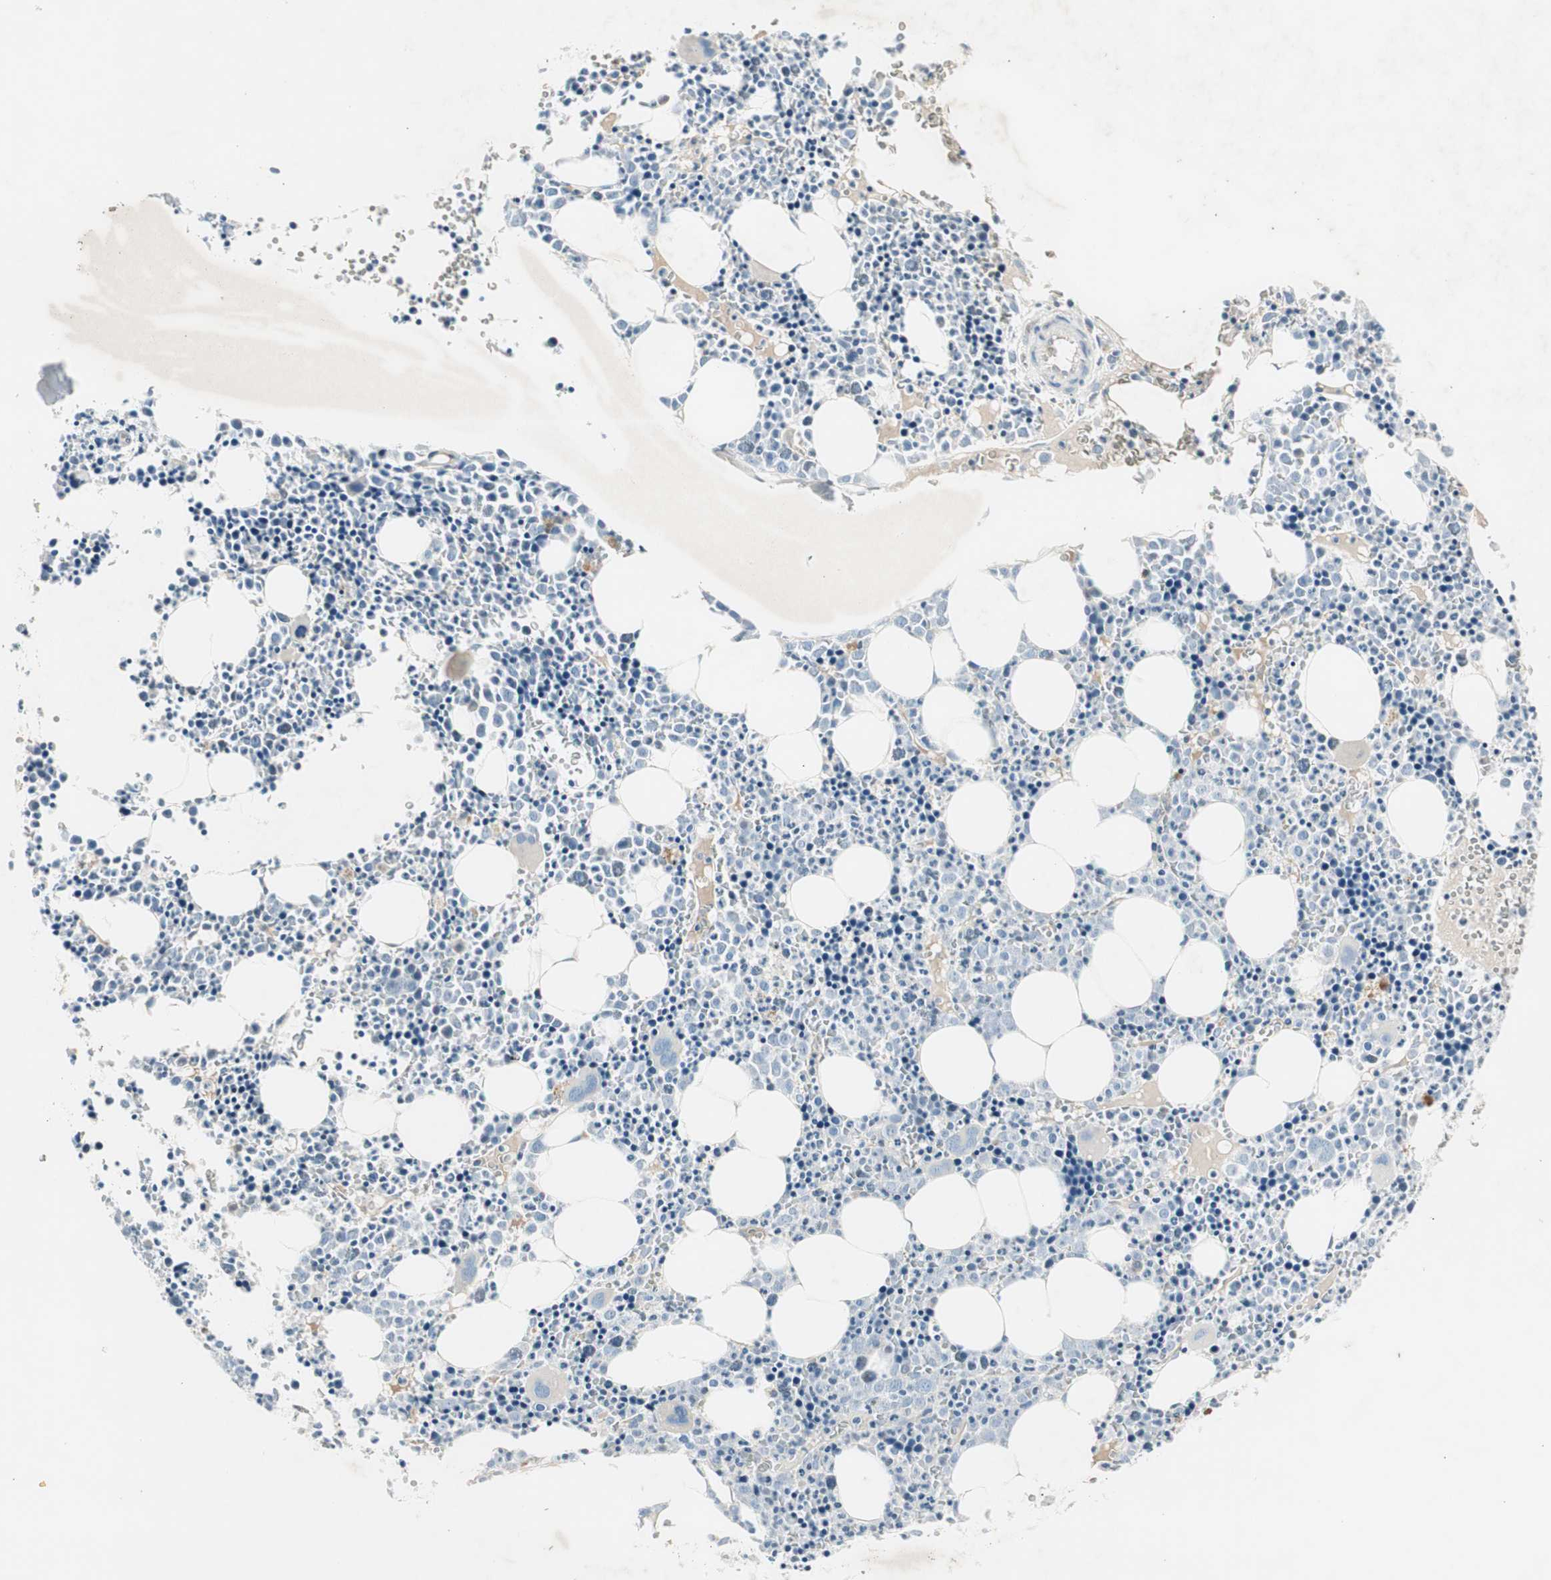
{"staining": {"intensity": "negative", "quantity": "none", "location": "none"}, "tissue": "bone marrow", "cell_type": "Hematopoietic cells", "image_type": "normal", "snomed": [{"axis": "morphology", "description": "Normal tissue, NOS"}, {"axis": "morphology", "description": "Inflammation, NOS"}, {"axis": "topography", "description": "Bone marrow"}], "caption": "Protein analysis of benign bone marrow exhibits no significant positivity in hematopoietic cells. Nuclei are stained in blue.", "gene": "MAPRE3", "patient": {"sex": "female", "age": 17}}